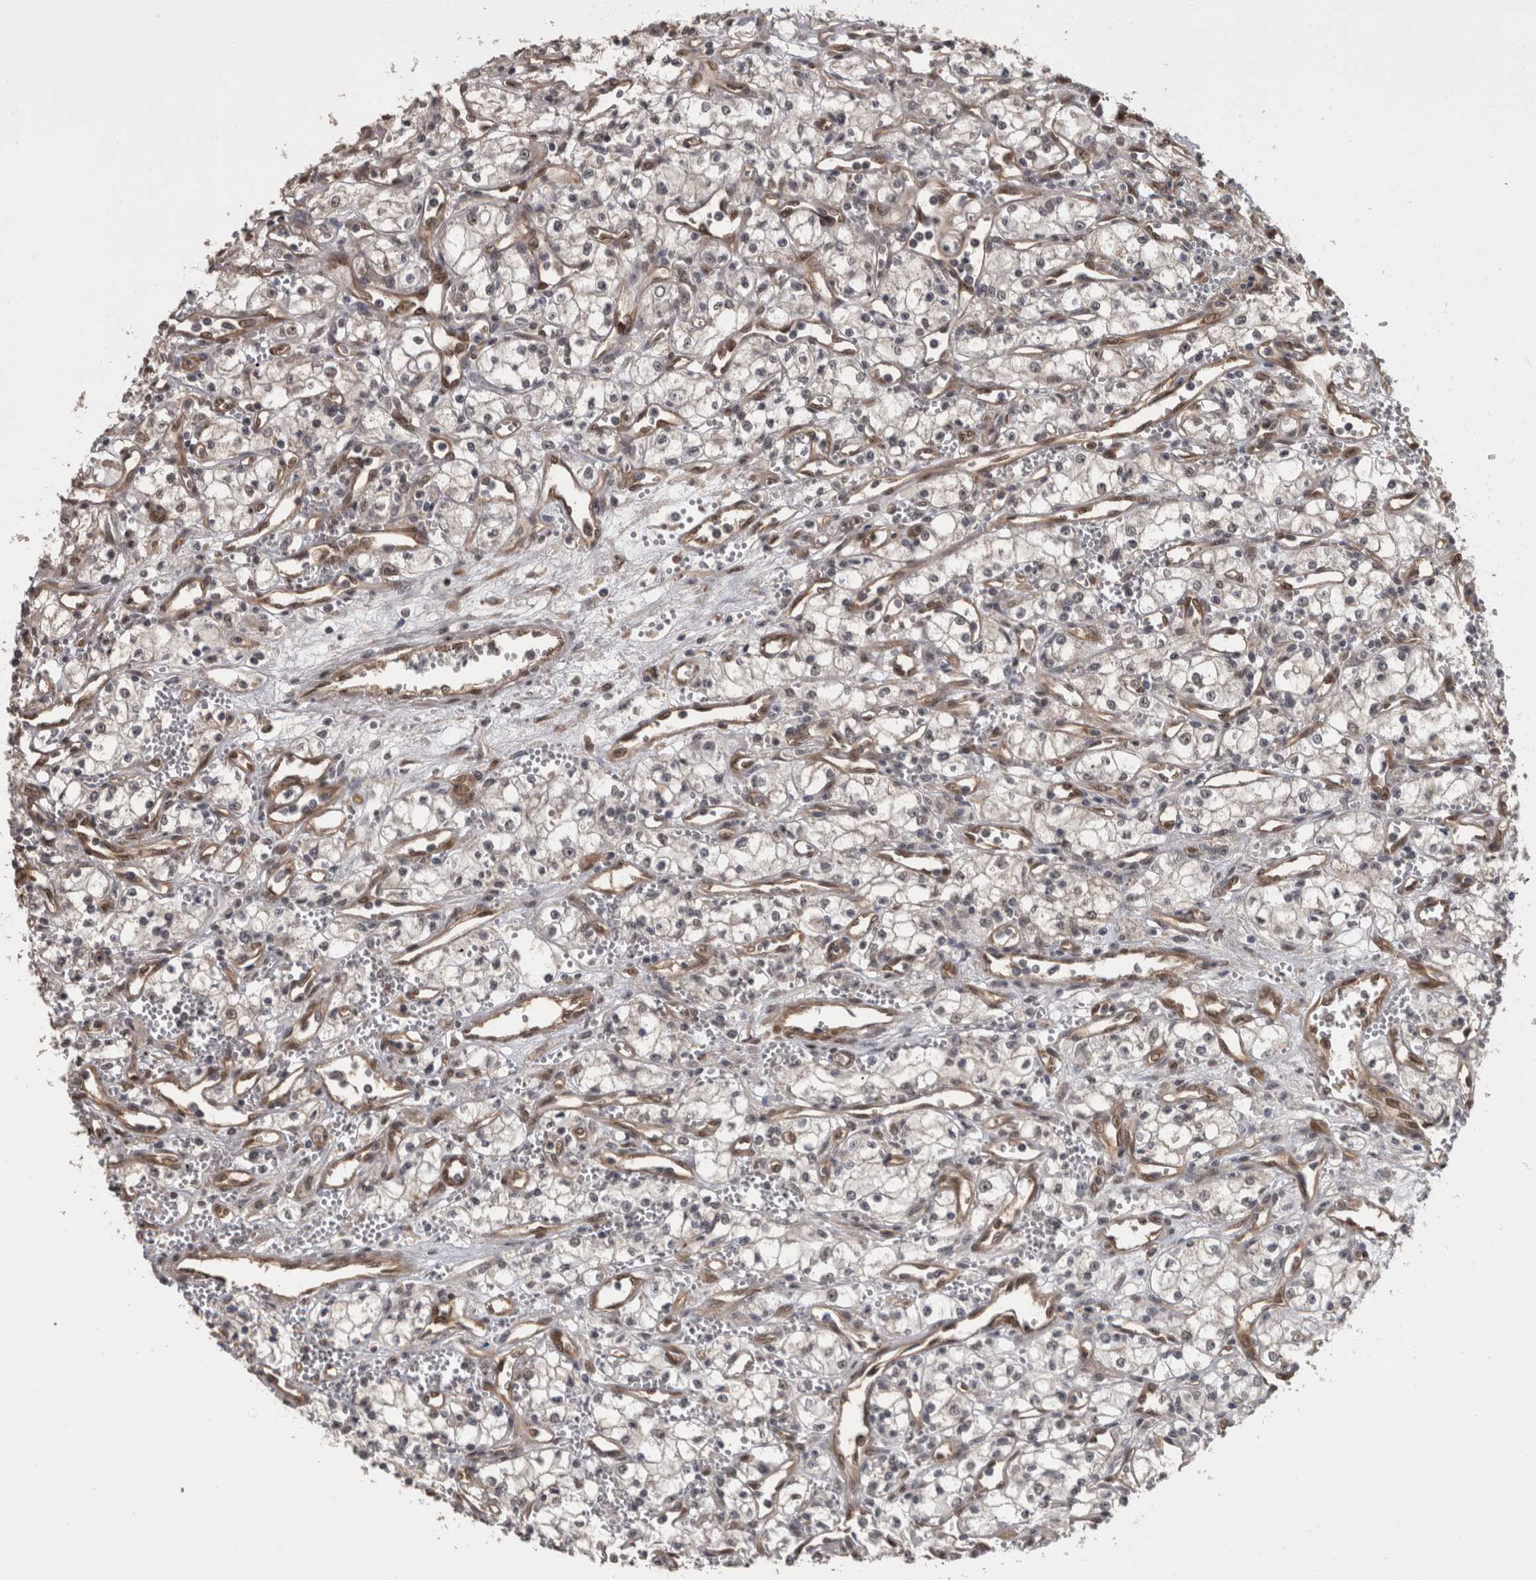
{"staining": {"intensity": "negative", "quantity": "none", "location": "none"}, "tissue": "renal cancer", "cell_type": "Tumor cells", "image_type": "cancer", "snomed": [{"axis": "morphology", "description": "Adenocarcinoma, NOS"}, {"axis": "topography", "description": "Kidney"}], "caption": "Immunohistochemistry (IHC) photomicrograph of human adenocarcinoma (renal) stained for a protein (brown), which displays no expression in tumor cells.", "gene": "AKT3", "patient": {"sex": "male", "age": 59}}